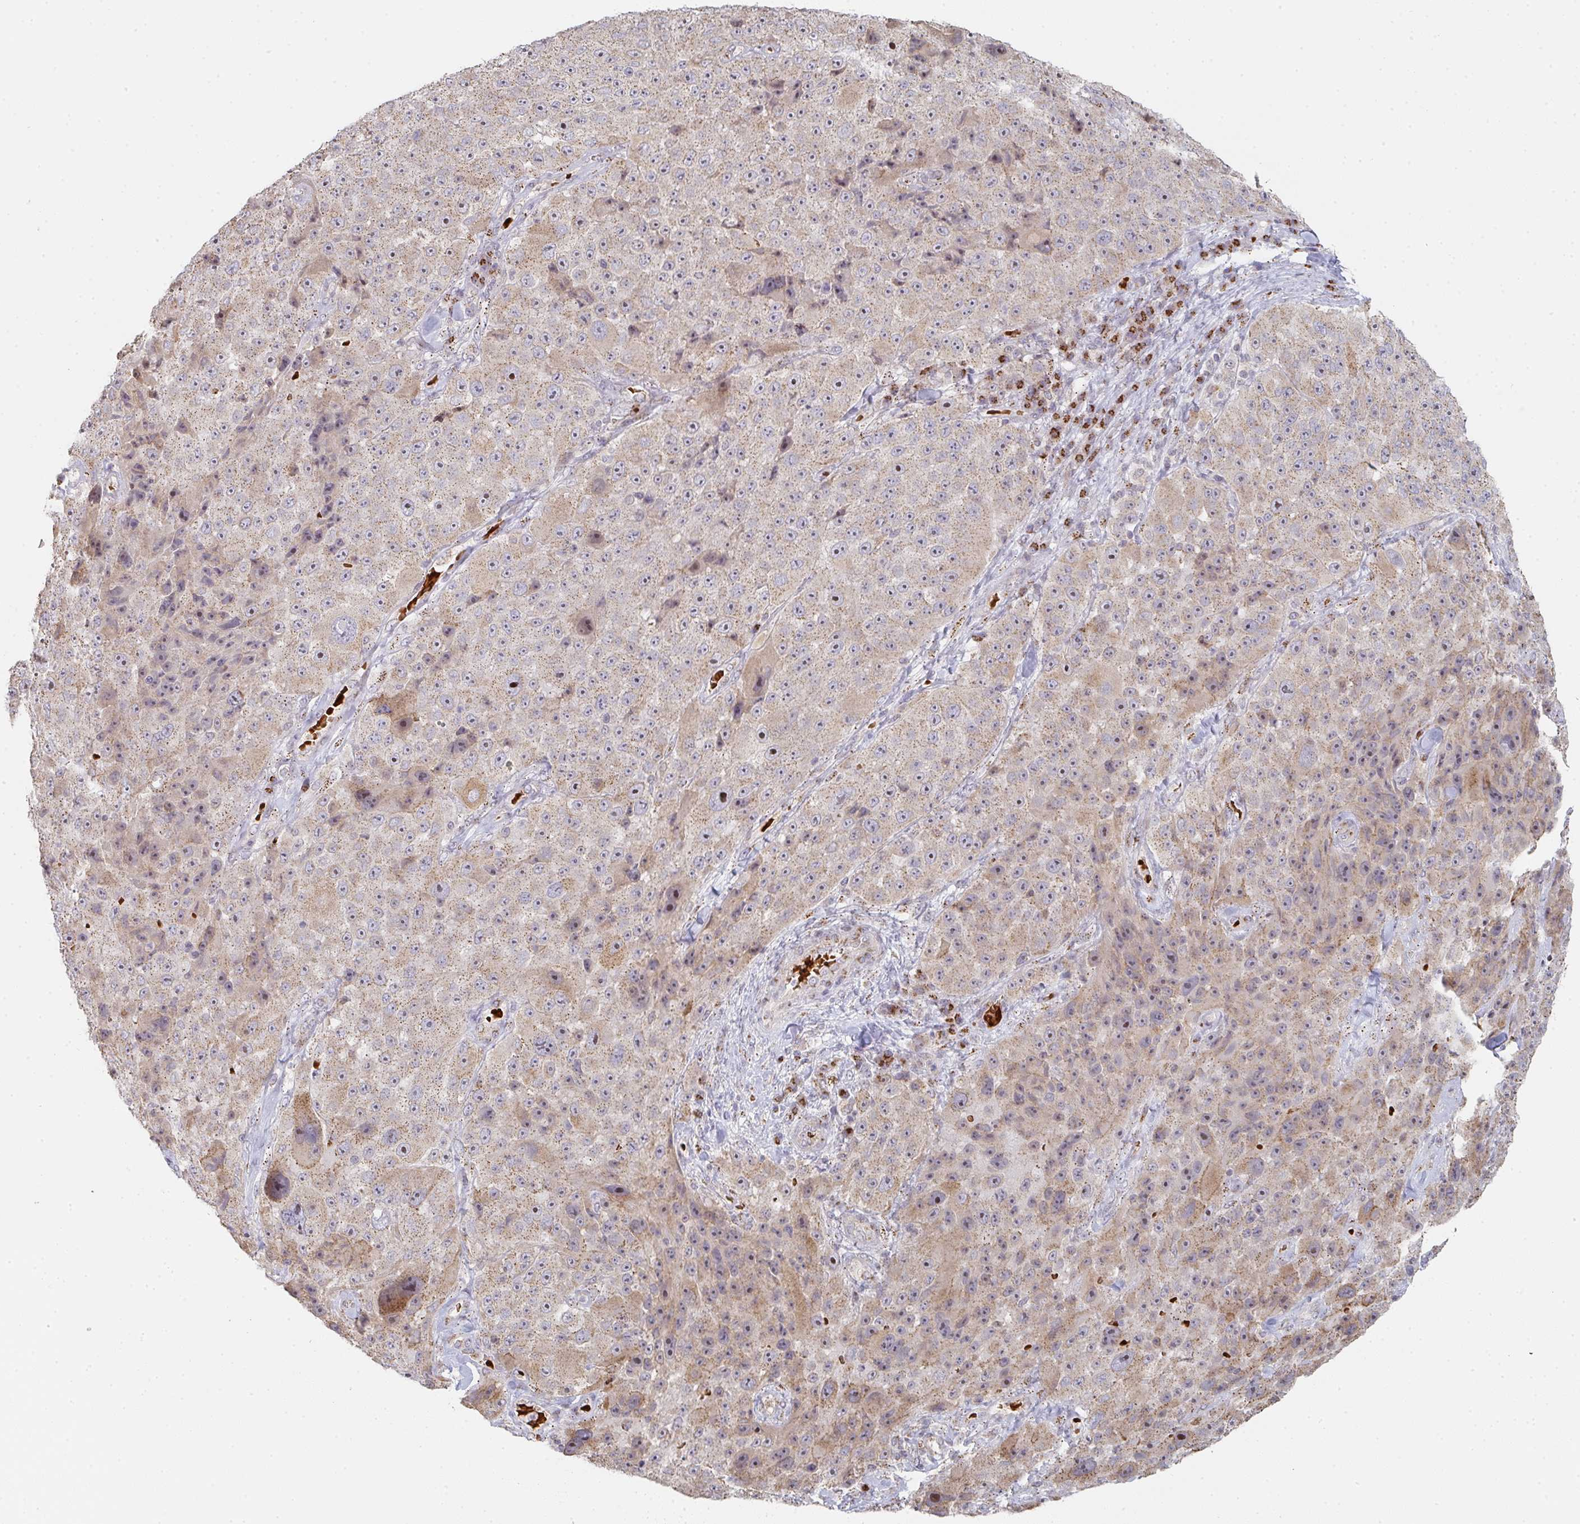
{"staining": {"intensity": "moderate", "quantity": ">75%", "location": "cytoplasmic/membranous,nuclear"}, "tissue": "melanoma", "cell_type": "Tumor cells", "image_type": "cancer", "snomed": [{"axis": "morphology", "description": "Malignant melanoma, Metastatic site"}, {"axis": "topography", "description": "Lymph node"}], "caption": "Moderate cytoplasmic/membranous and nuclear protein positivity is appreciated in about >75% of tumor cells in melanoma.", "gene": "ZNF526", "patient": {"sex": "male", "age": 62}}